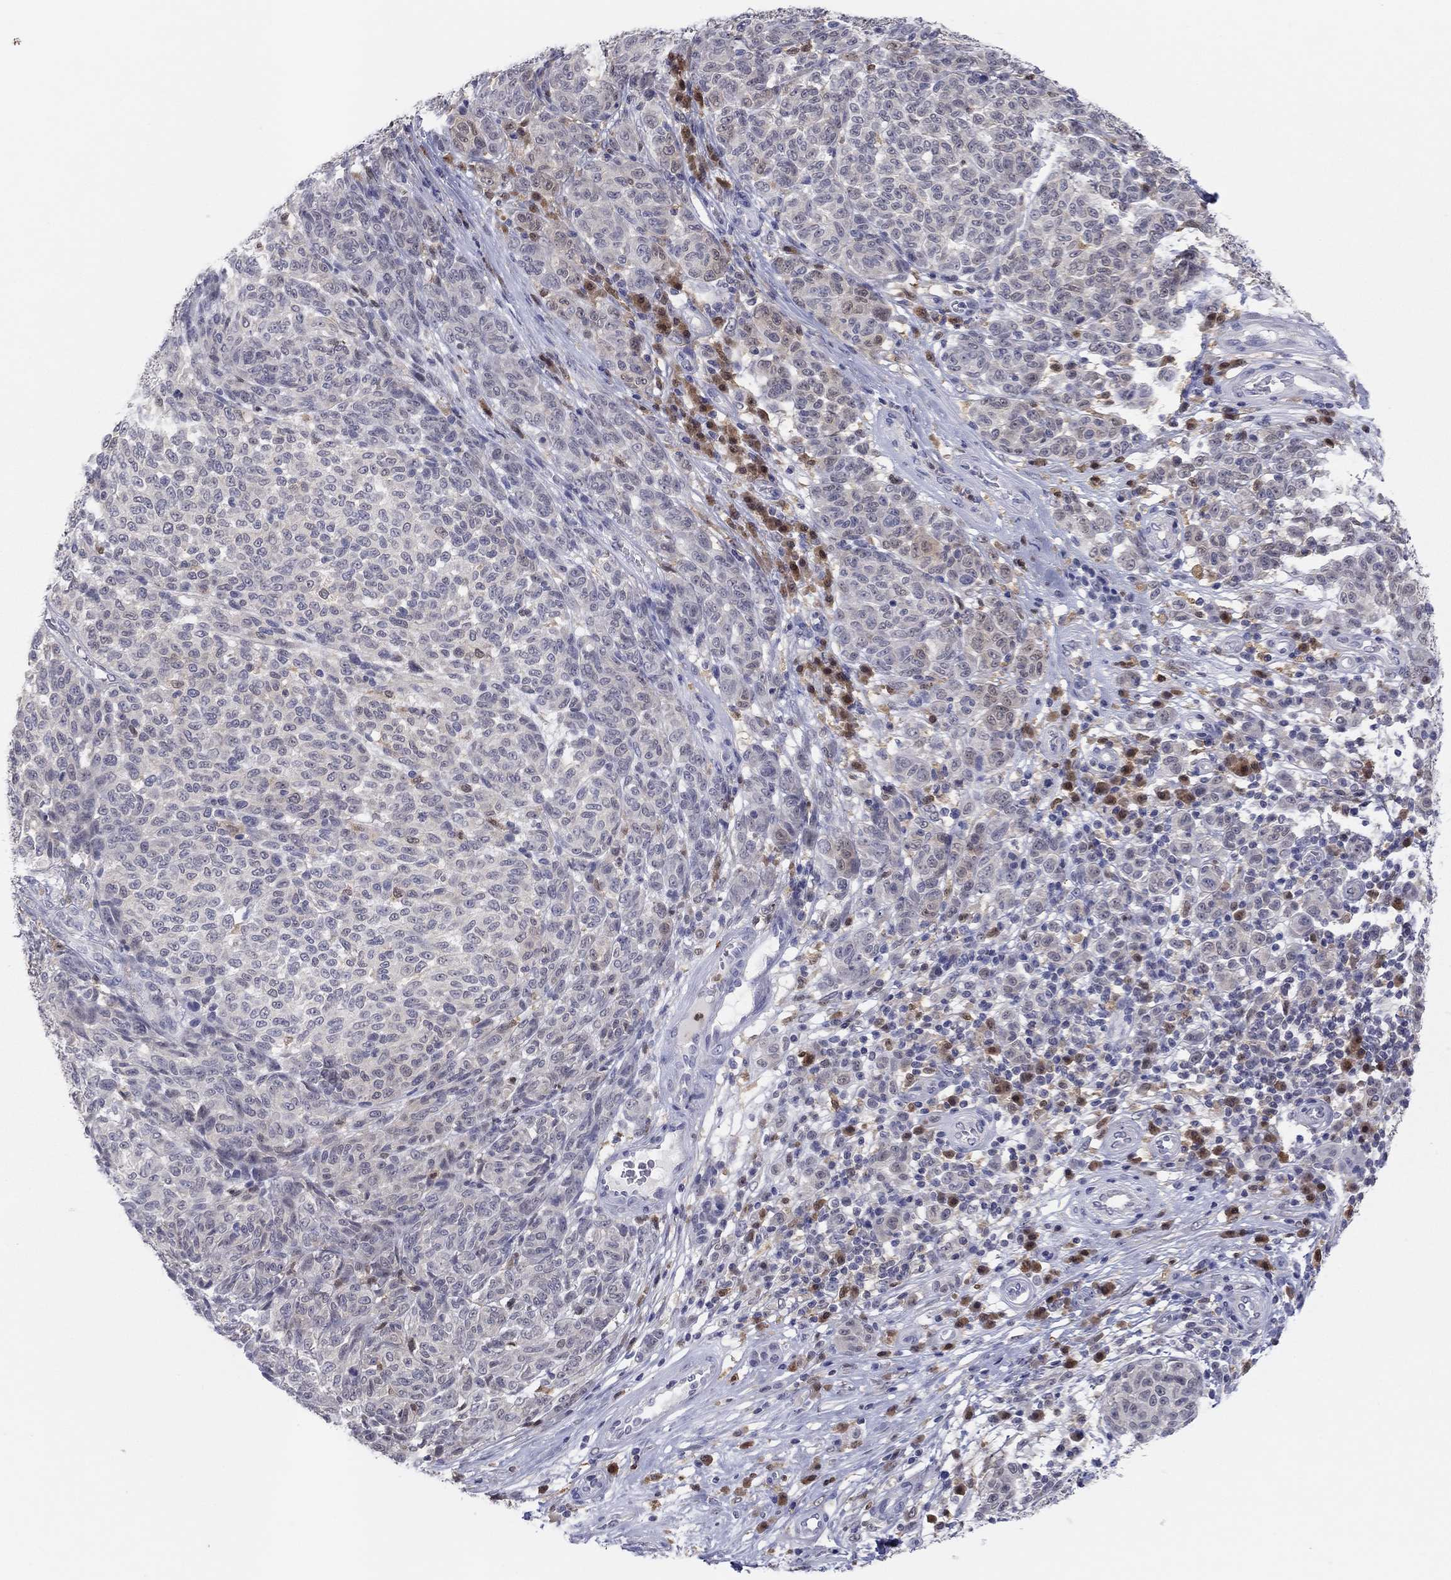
{"staining": {"intensity": "weak", "quantity": "<25%", "location": "cytoplasmic/membranous"}, "tissue": "melanoma", "cell_type": "Tumor cells", "image_type": "cancer", "snomed": [{"axis": "morphology", "description": "Malignant melanoma, NOS"}, {"axis": "topography", "description": "Skin"}], "caption": "Protein analysis of melanoma demonstrates no significant expression in tumor cells. (DAB (3,3'-diaminobenzidine) IHC with hematoxylin counter stain).", "gene": "PDXK", "patient": {"sex": "male", "age": 59}}